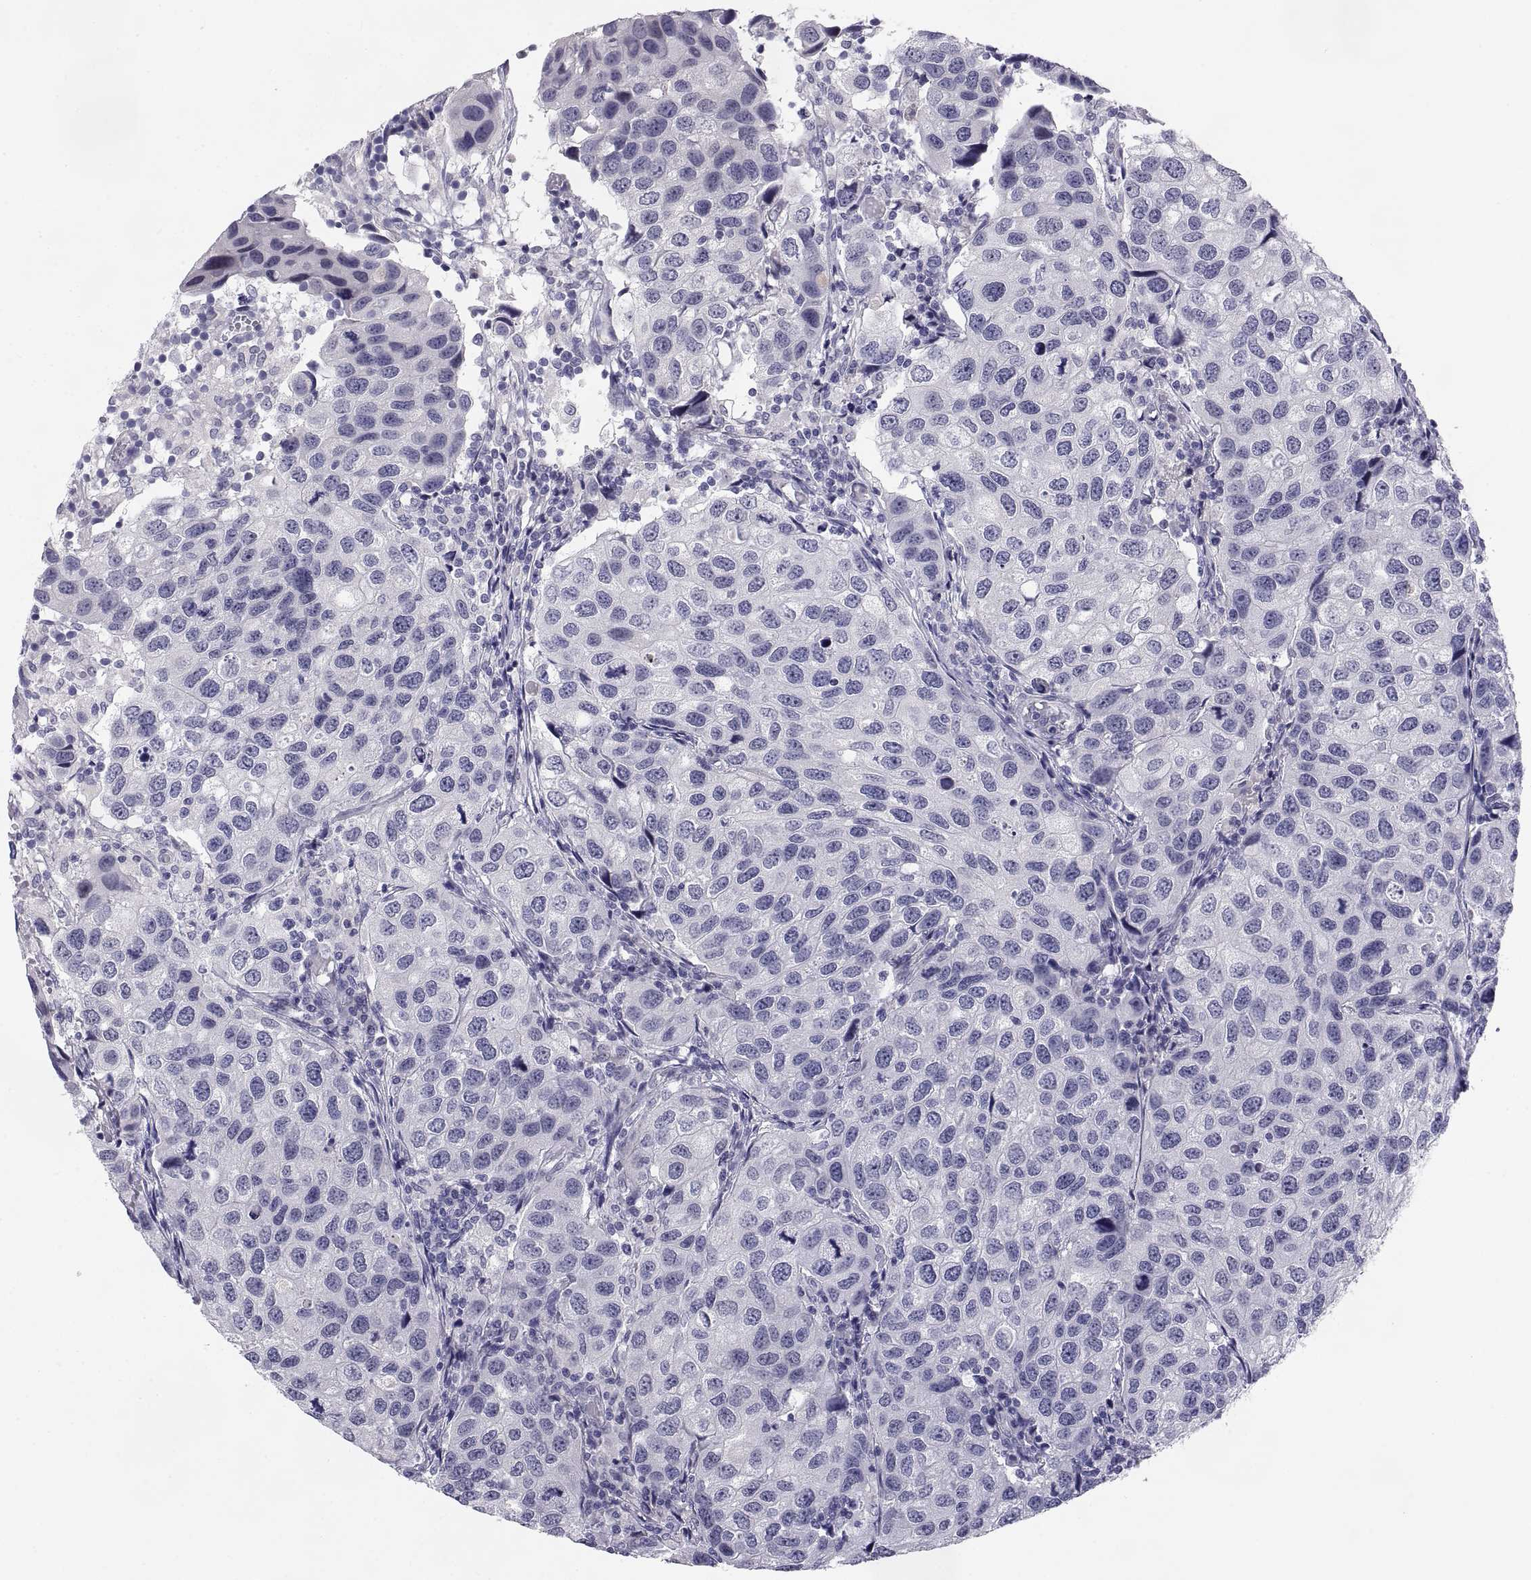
{"staining": {"intensity": "negative", "quantity": "none", "location": "none"}, "tissue": "urothelial cancer", "cell_type": "Tumor cells", "image_type": "cancer", "snomed": [{"axis": "morphology", "description": "Urothelial carcinoma, High grade"}, {"axis": "topography", "description": "Urinary bladder"}], "caption": "The micrograph displays no staining of tumor cells in urothelial cancer.", "gene": "TEX13A", "patient": {"sex": "male", "age": 79}}